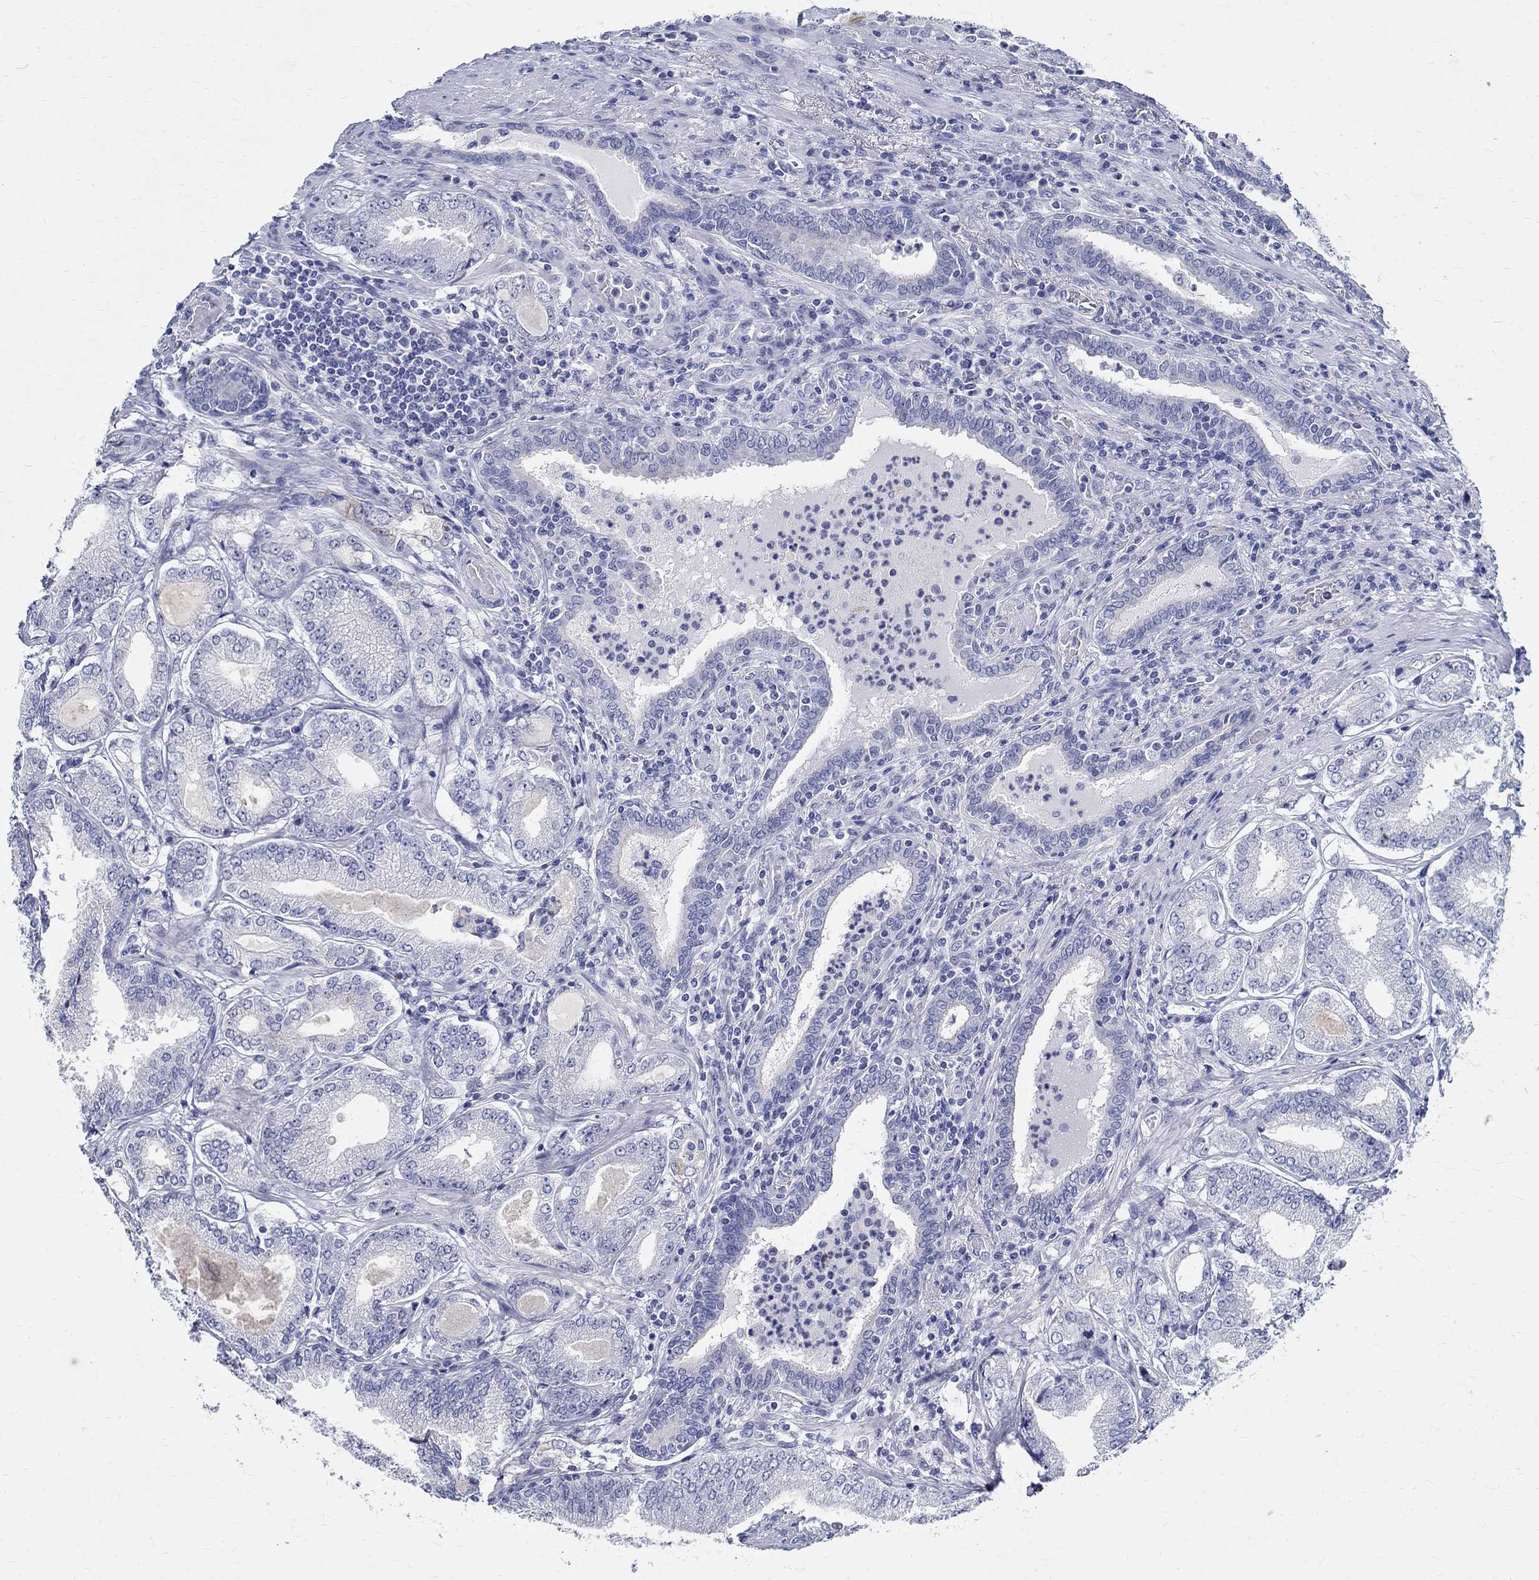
{"staining": {"intensity": "negative", "quantity": "none", "location": "none"}, "tissue": "prostate cancer", "cell_type": "Tumor cells", "image_type": "cancer", "snomed": [{"axis": "morphology", "description": "Adenocarcinoma, NOS"}, {"axis": "topography", "description": "Prostate"}], "caption": "Immunohistochemical staining of human prostate cancer exhibits no significant staining in tumor cells. Brightfield microscopy of immunohistochemistry (IHC) stained with DAB (brown) and hematoxylin (blue), captured at high magnification.", "gene": "BSPRY", "patient": {"sex": "male", "age": 65}}